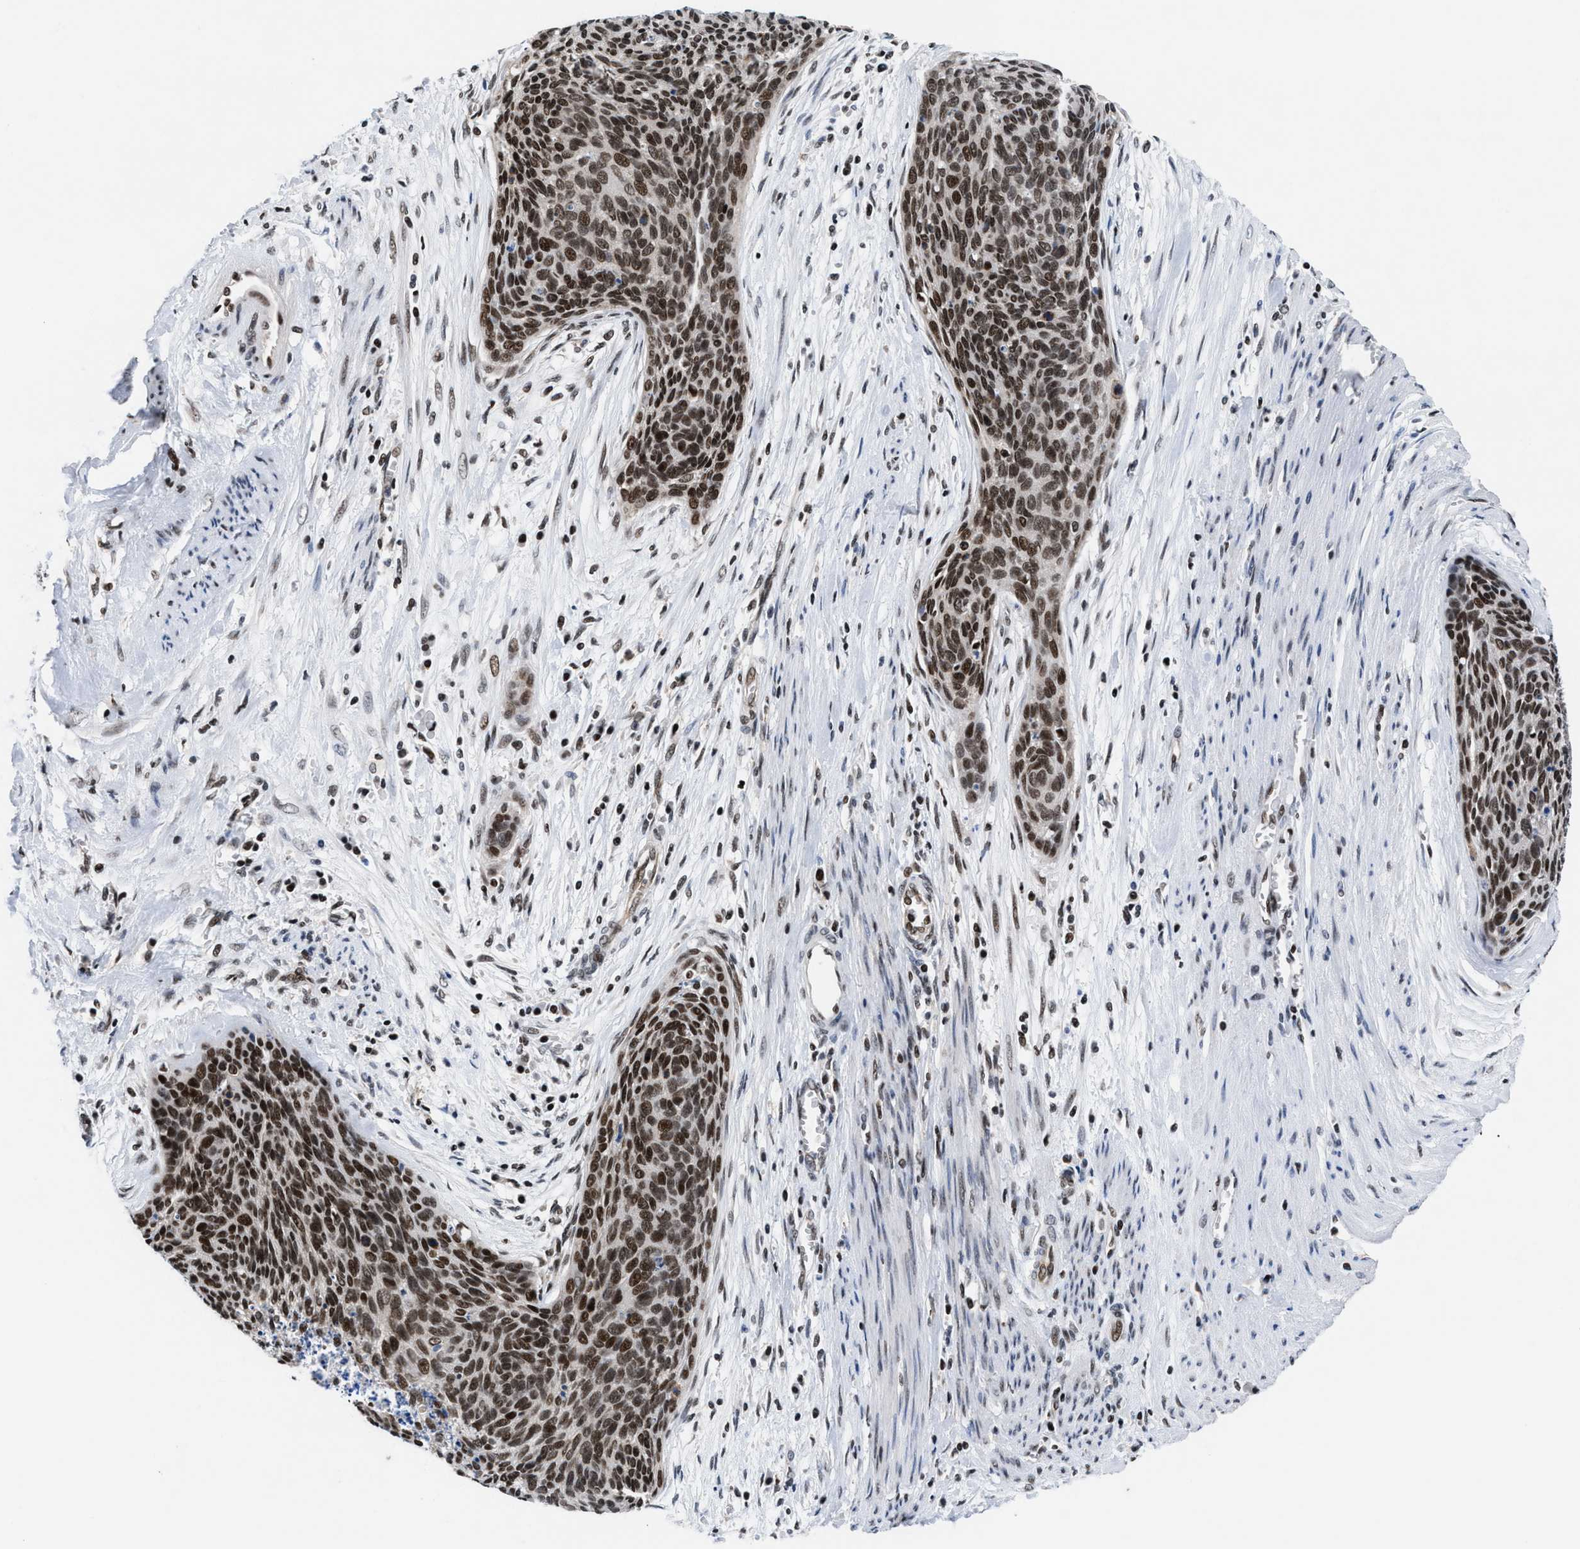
{"staining": {"intensity": "moderate", "quantity": ">75%", "location": "nuclear"}, "tissue": "cervical cancer", "cell_type": "Tumor cells", "image_type": "cancer", "snomed": [{"axis": "morphology", "description": "Squamous cell carcinoma, NOS"}, {"axis": "topography", "description": "Cervix"}], "caption": "Immunohistochemical staining of cervical squamous cell carcinoma demonstrates moderate nuclear protein staining in about >75% of tumor cells.", "gene": "WDR81", "patient": {"sex": "female", "age": 55}}